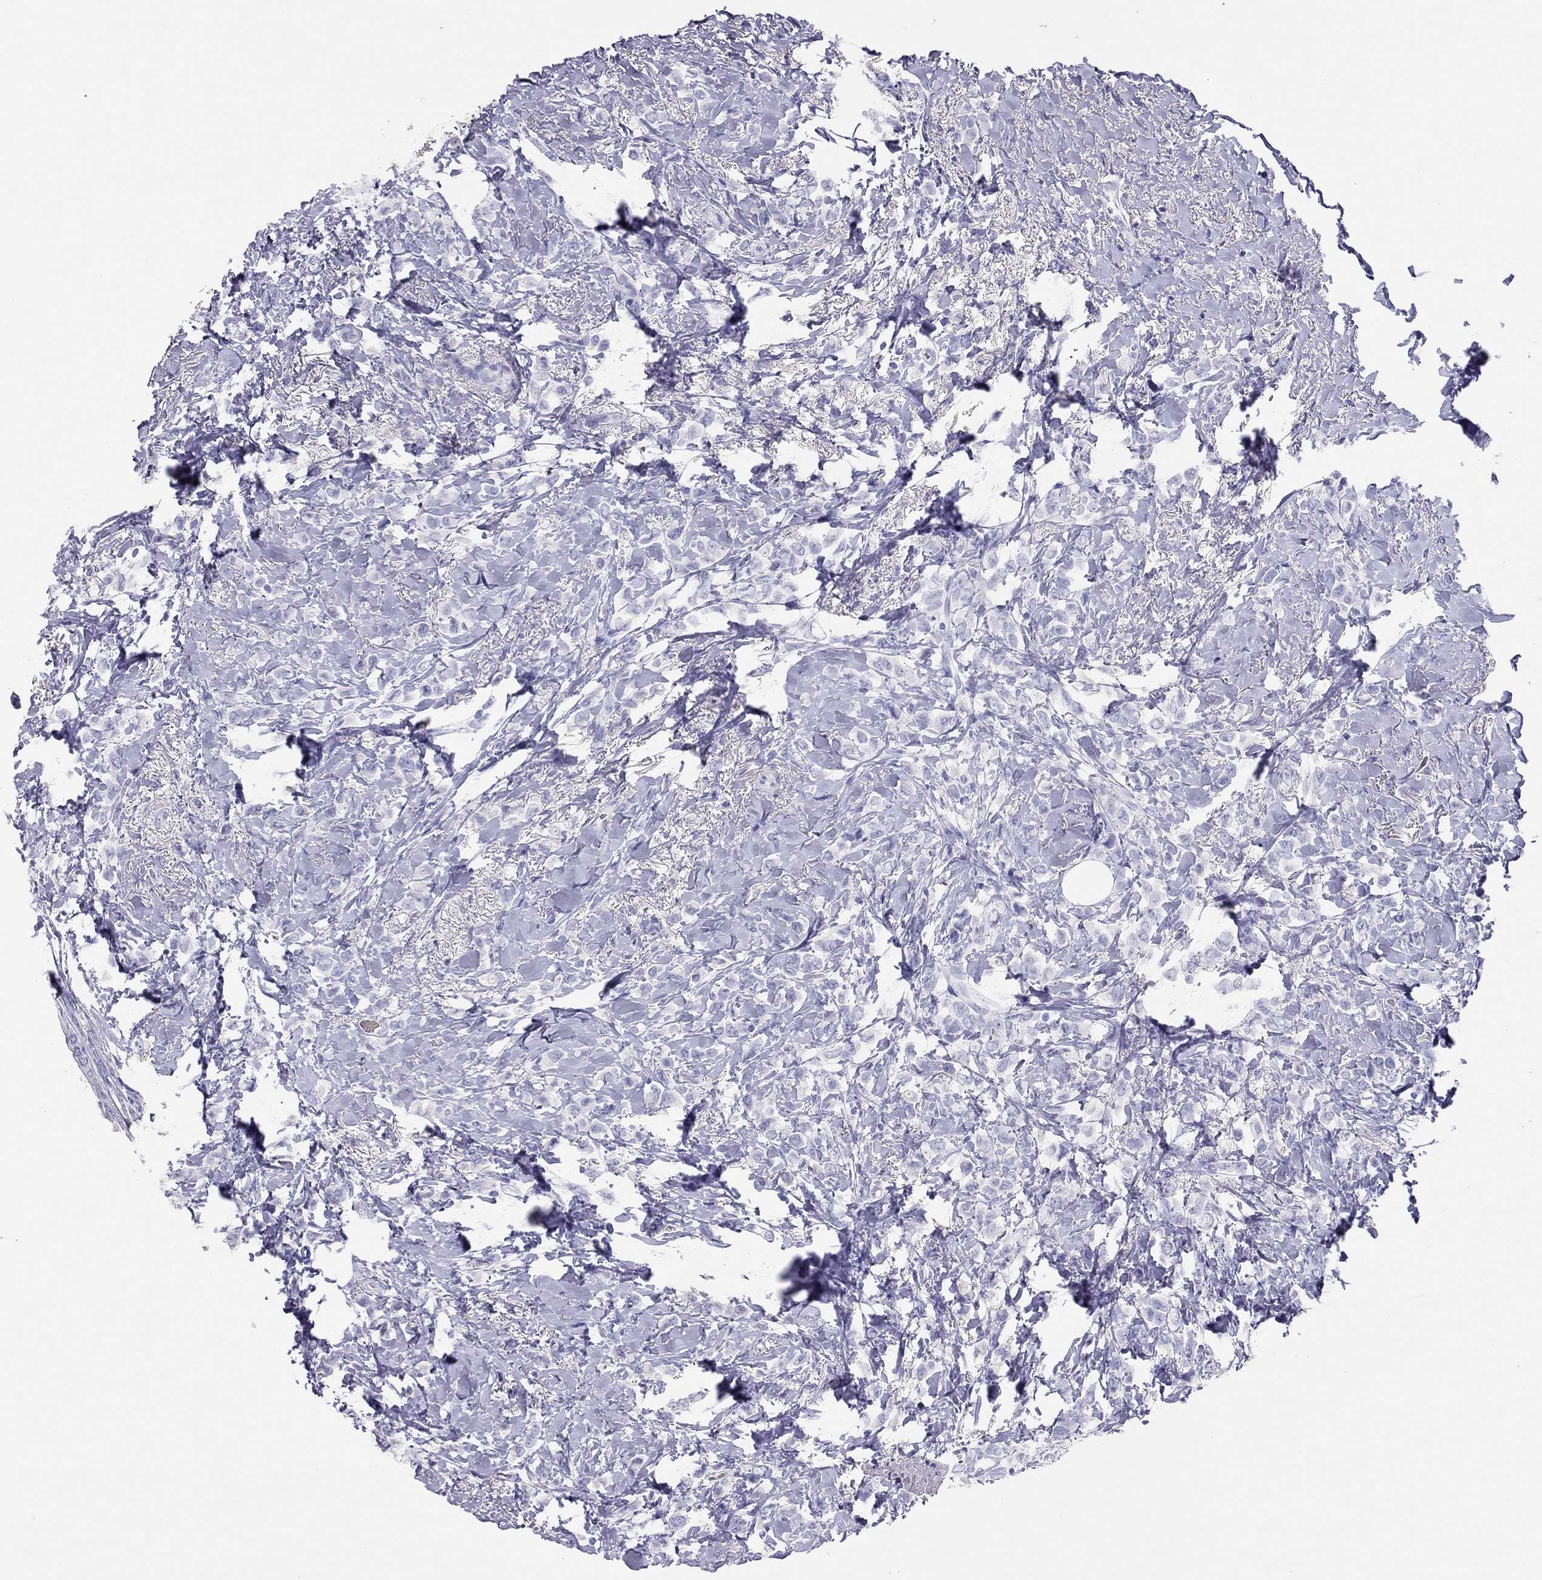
{"staining": {"intensity": "negative", "quantity": "none", "location": "none"}, "tissue": "breast cancer", "cell_type": "Tumor cells", "image_type": "cancer", "snomed": [{"axis": "morphology", "description": "Lobular carcinoma"}, {"axis": "topography", "description": "Breast"}], "caption": "An IHC photomicrograph of breast cancer is shown. There is no staining in tumor cells of breast cancer.", "gene": "TSHB", "patient": {"sex": "female", "age": 66}}